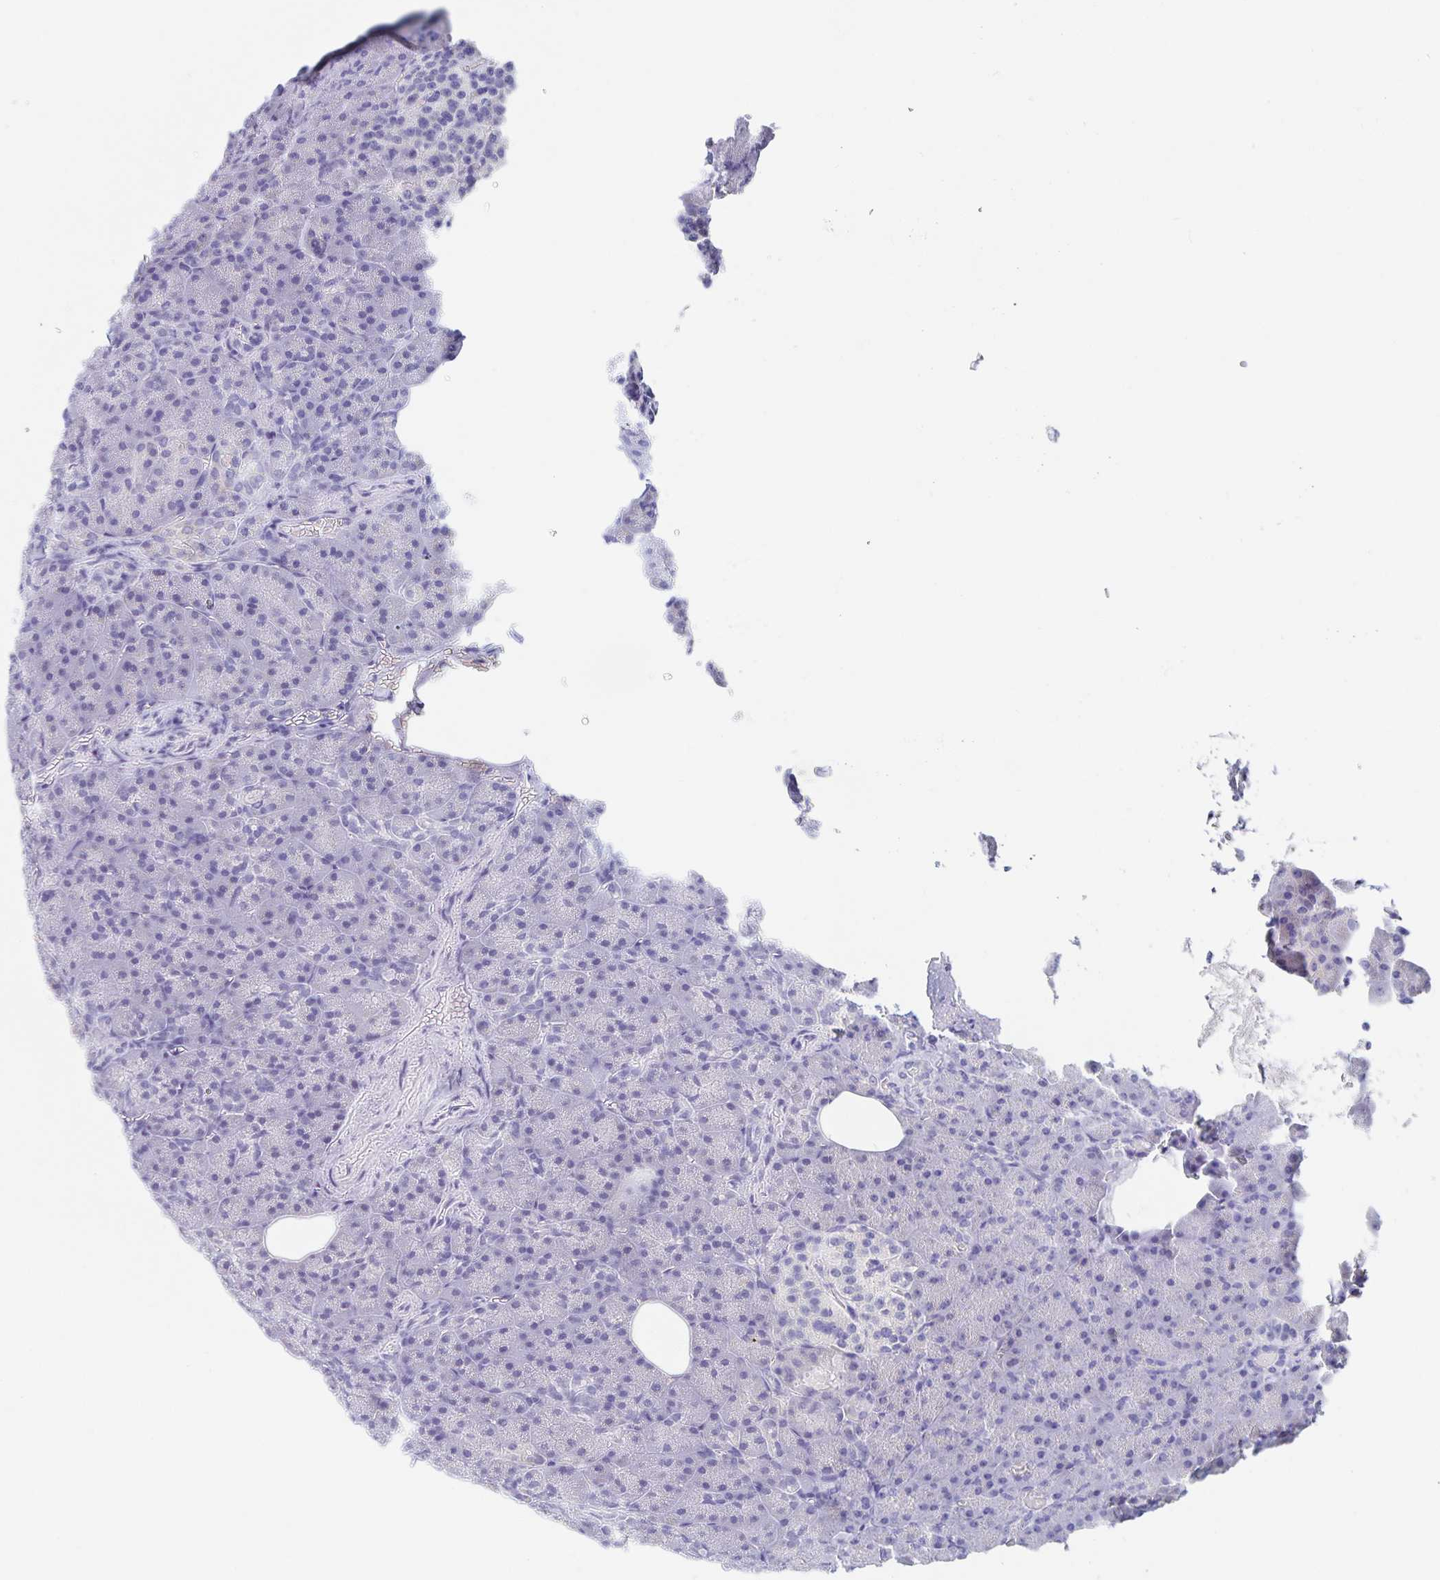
{"staining": {"intensity": "negative", "quantity": "none", "location": "none"}, "tissue": "pancreas", "cell_type": "Exocrine glandular cells", "image_type": "normal", "snomed": [{"axis": "morphology", "description": "Normal tissue, NOS"}, {"axis": "topography", "description": "Pancreas"}], "caption": "Immunohistochemistry photomicrograph of unremarkable human pancreas stained for a protein (brown), which displays no staining in exocrine glandular cells. Brightfield microscopy of IHC stained with DAB (brown) and hematoxylin (blue), captured at high magnification.", "gene": "DMBT1", "patient": {"sex": "female", "age": 74}}